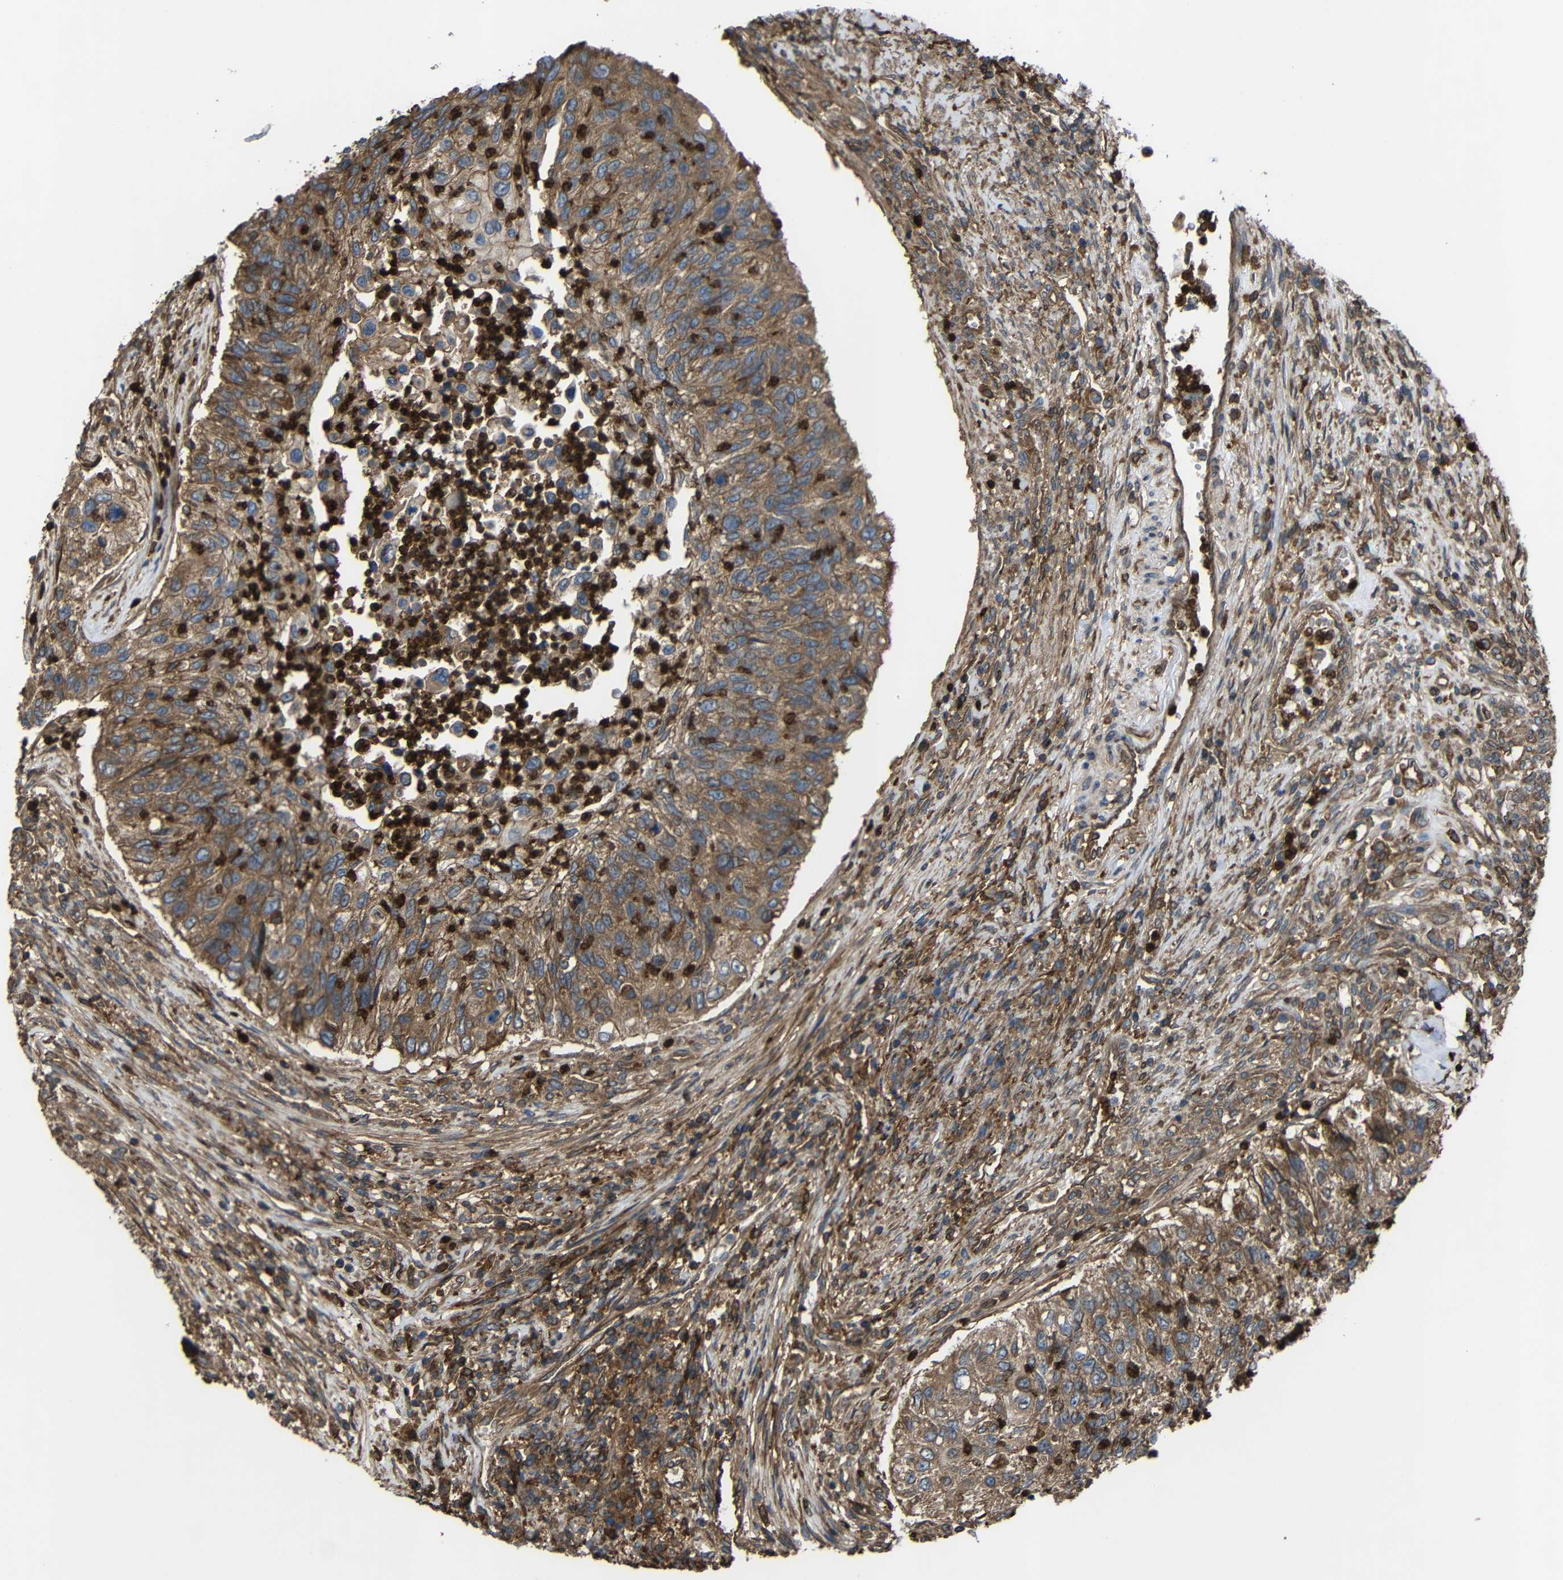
{"staining": {"intensity": "moderate", "quantity": ">75%", "location": "cytoplasmic/membranous"}, "tissue": "urothelial cancer", "cell_type": "Tumor cells", "image_type": "cancer", "snomed": [{"axis": "morphology", "description": "Urothelial carcinoma, High grade"}, {"axis": "topography", "description": "Urinary bladder"}], "caption": "Immunohistochemical staining of urothelial cancer exhibits medium levels of moderate cytoplasmic/membranous protein positivity in approximately >75% of tumor cells.", "gene": "TREM2", "patient": {"sex": "female", "age": 60}}